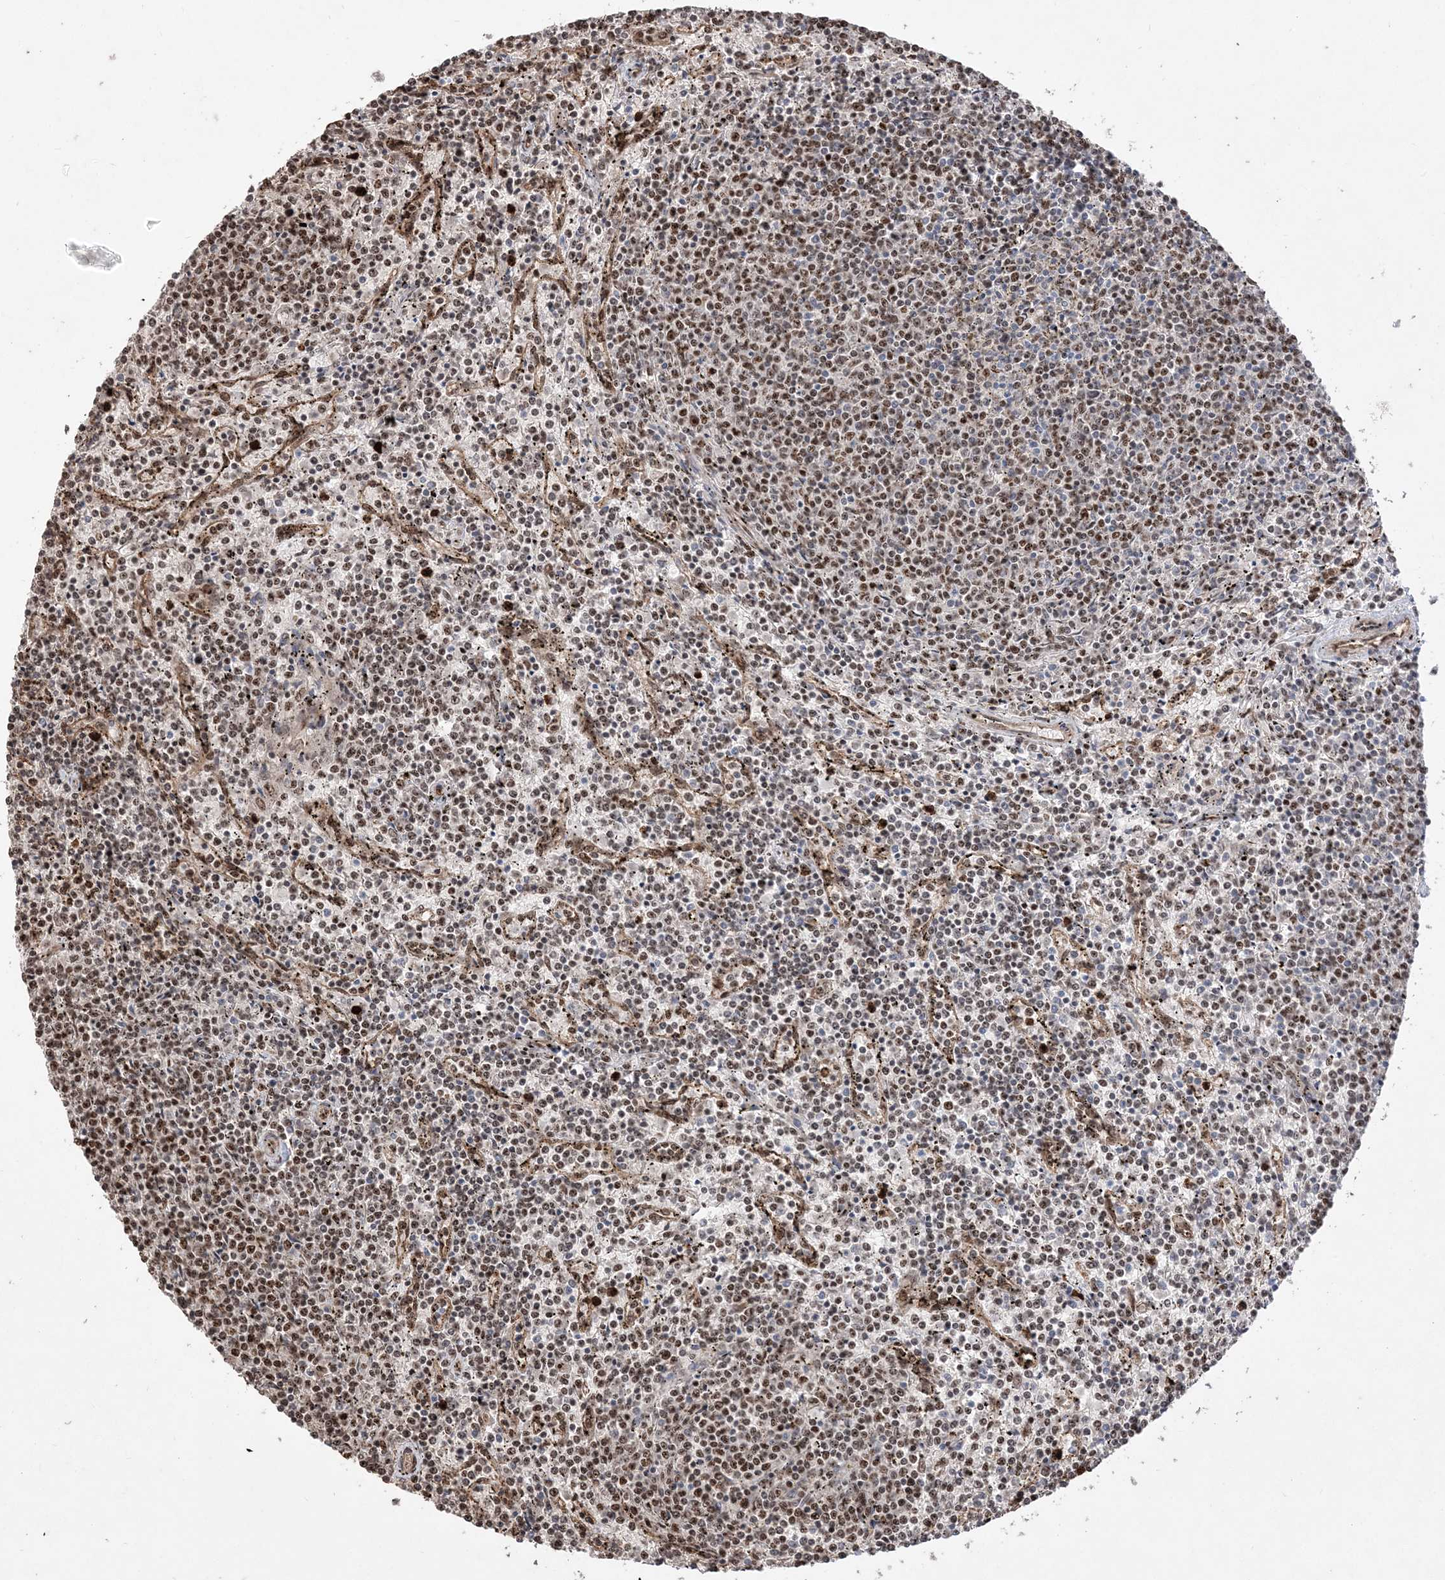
{"staining": {"intensity": "moderate", "quantity": "<25%", "location": "nuclear"}, "tissue": "lymphoma", "cell_type": "Tumor cells", "image_type": "cancer", "snomed": [{"axis": "morphology", "description": "Malignant lymphoma, non-Hodgkin's type, Low grade"}, {"axis": "topography", "description": "Spleen"}], "caption": "A brown stain highlights moderate nuclear positivity of a protein in low-grade malignant lymphoma, non-Hodgkin's type tumor cells.", "gene": "RBM17", "patient": {"sex": "female", "age": 50}}